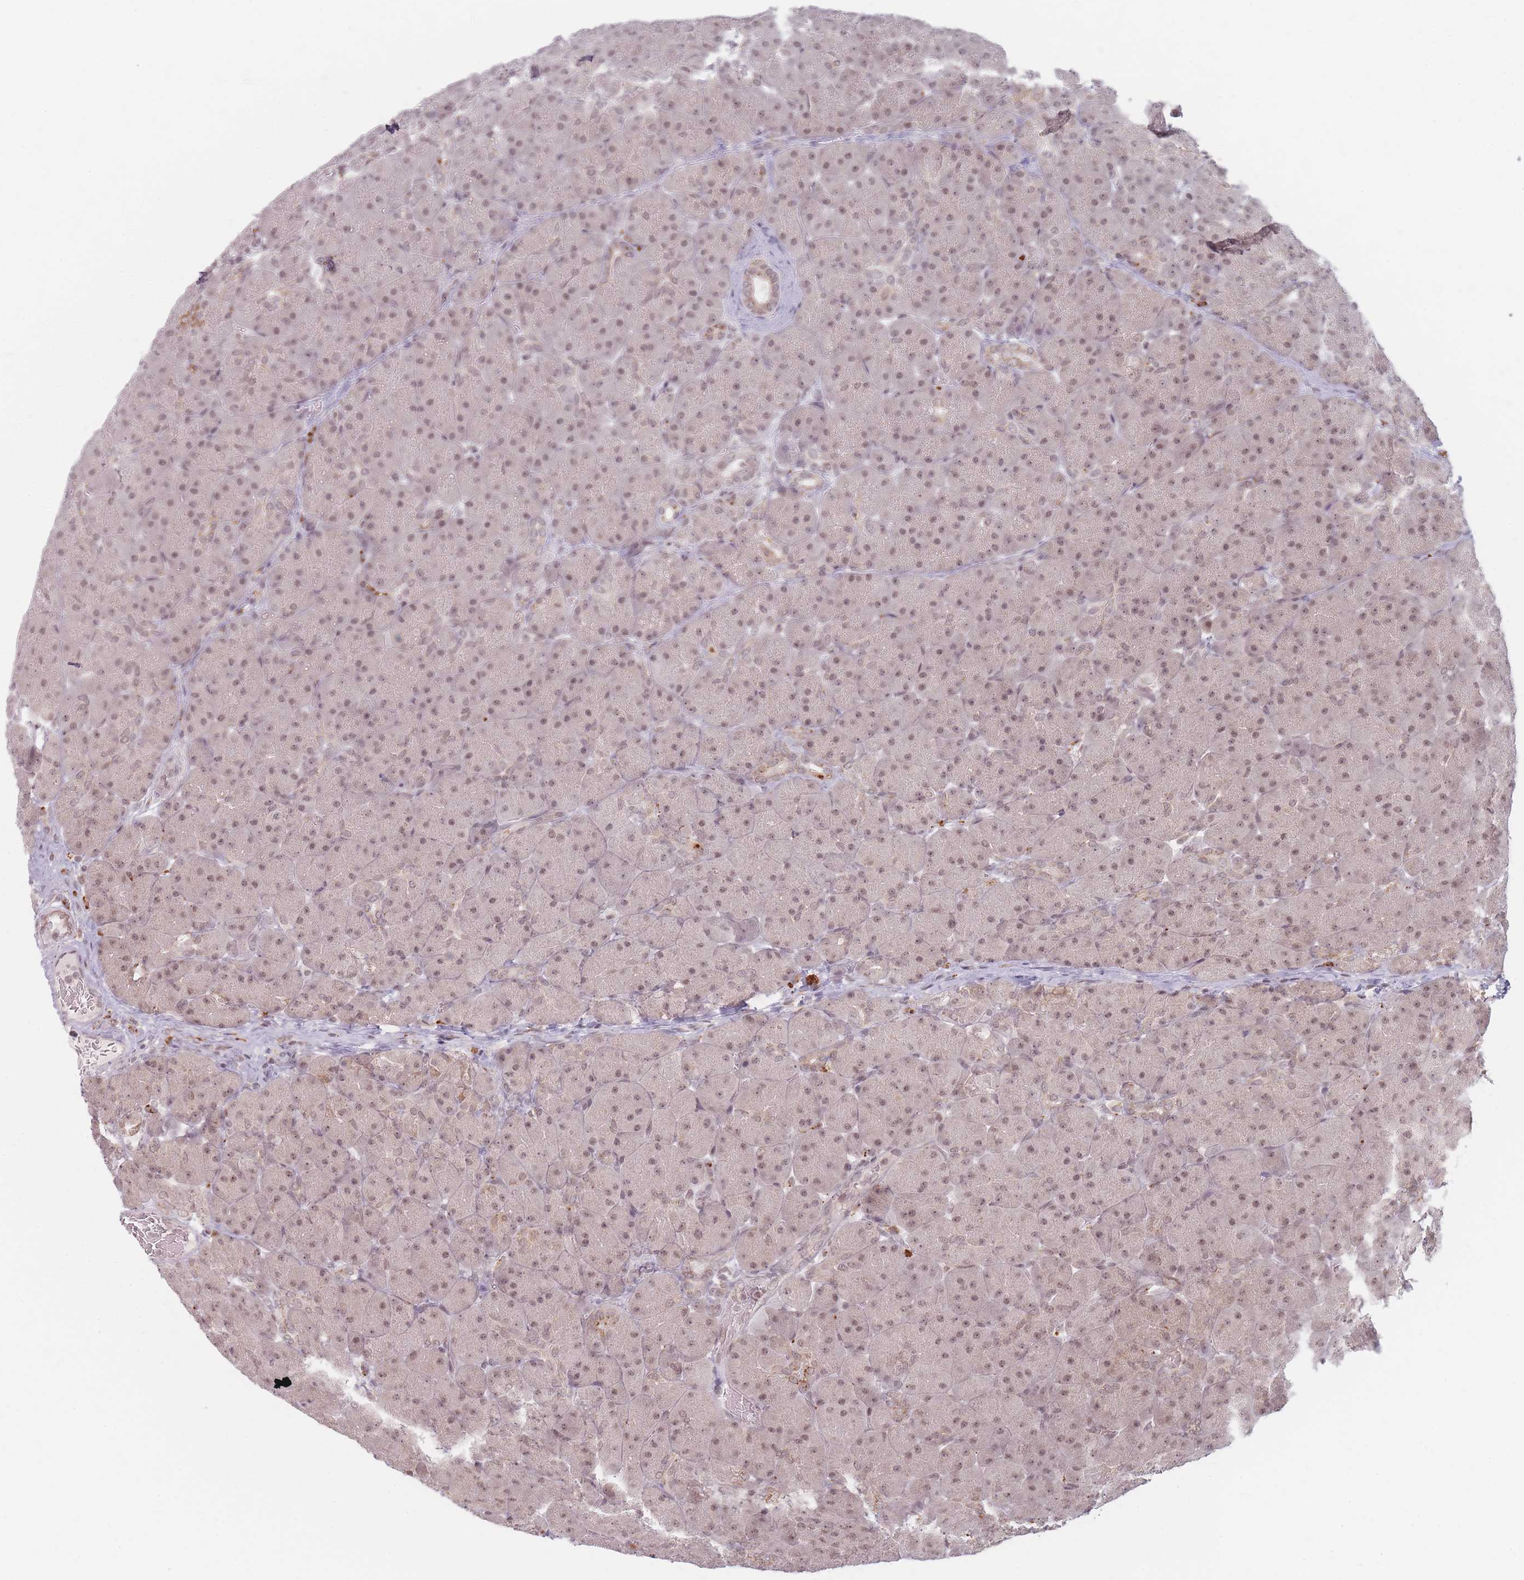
{"staining": {"intensity": "weak", "quantity": ">75%", "location": "nuclear"}, "tissue": "pancreas", "cell_type": "Exocrine glandular cells", "image_type": "normal", "snomed": [{"axis": "morphology", "description": "Normal tissue, NOS"}, {"axis": "topography", "description": "Pancreas"}], "caption": "Exocrine glandular cells reveal low levels of weak nuclear positivity in approximately >75% of cells in unremarkable pancreas. Using DAB (brown) and hematoxylin (blue) stains, captured at high magnification using brightfield microscopy.", "gene": "SPATA45", "patient": {"sex": "male", "age": 66}}